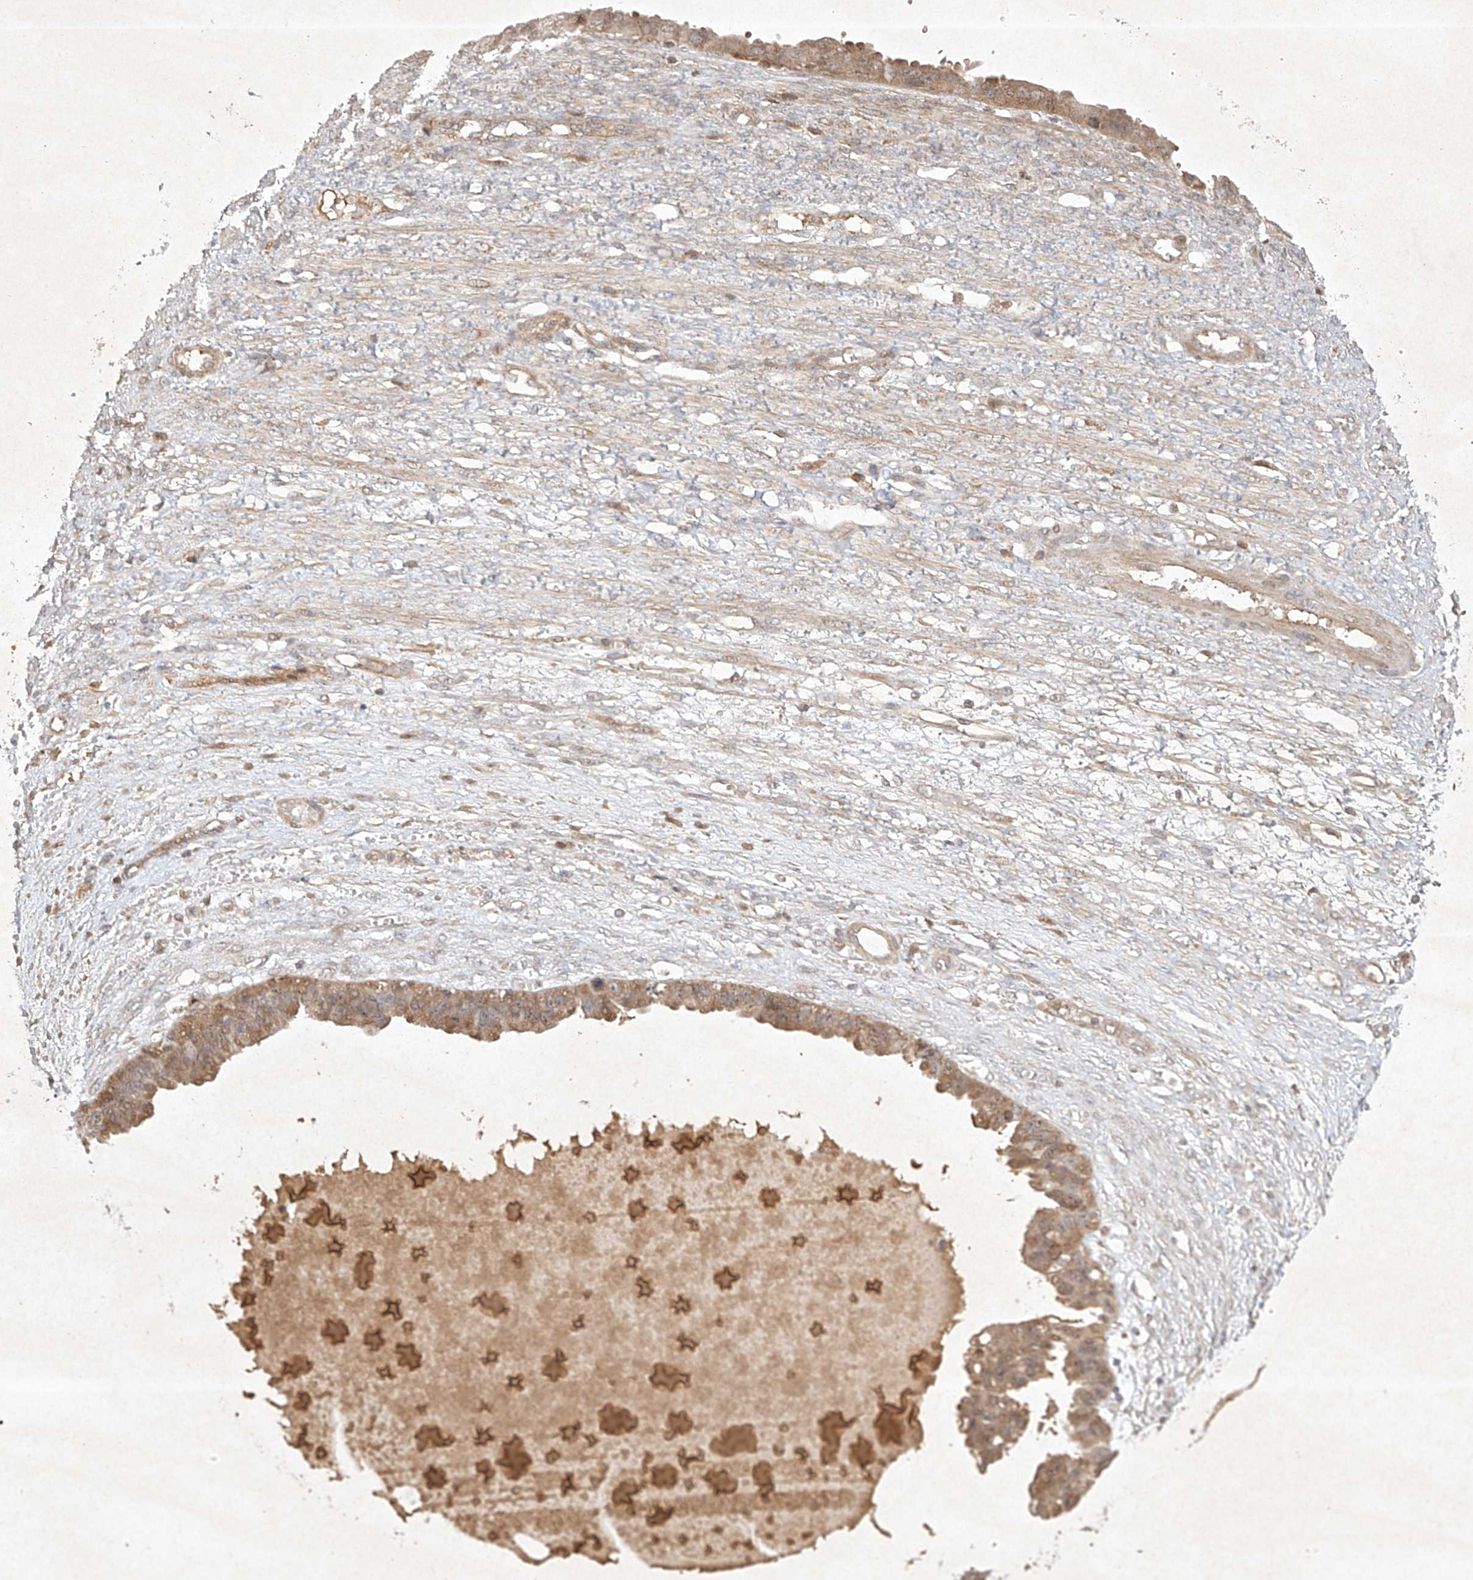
{"staining": {"intensity": "moderate", "quantity": ">75%", "location": "cytoplasmic/membranous"}, "tissue": "ovarian cancer", "cell_type": "Tumor cells", "image_type": "cancer", "snomed": [{"axis": "morphology", "description": "Cystadenocarcinoma, serous, NOS"}, {"axis": "topography", "description": "Ovary"}], "caption": "High-power microscopy captured an IHC micrograph of ovarian cancer (serous cystadenocarcinoma), revealing moderate cytoplasmic/membranous expression in about >75% of tumor cells.", "gene": "BTRC", "patient": {"sex": "female", "age": 58}}